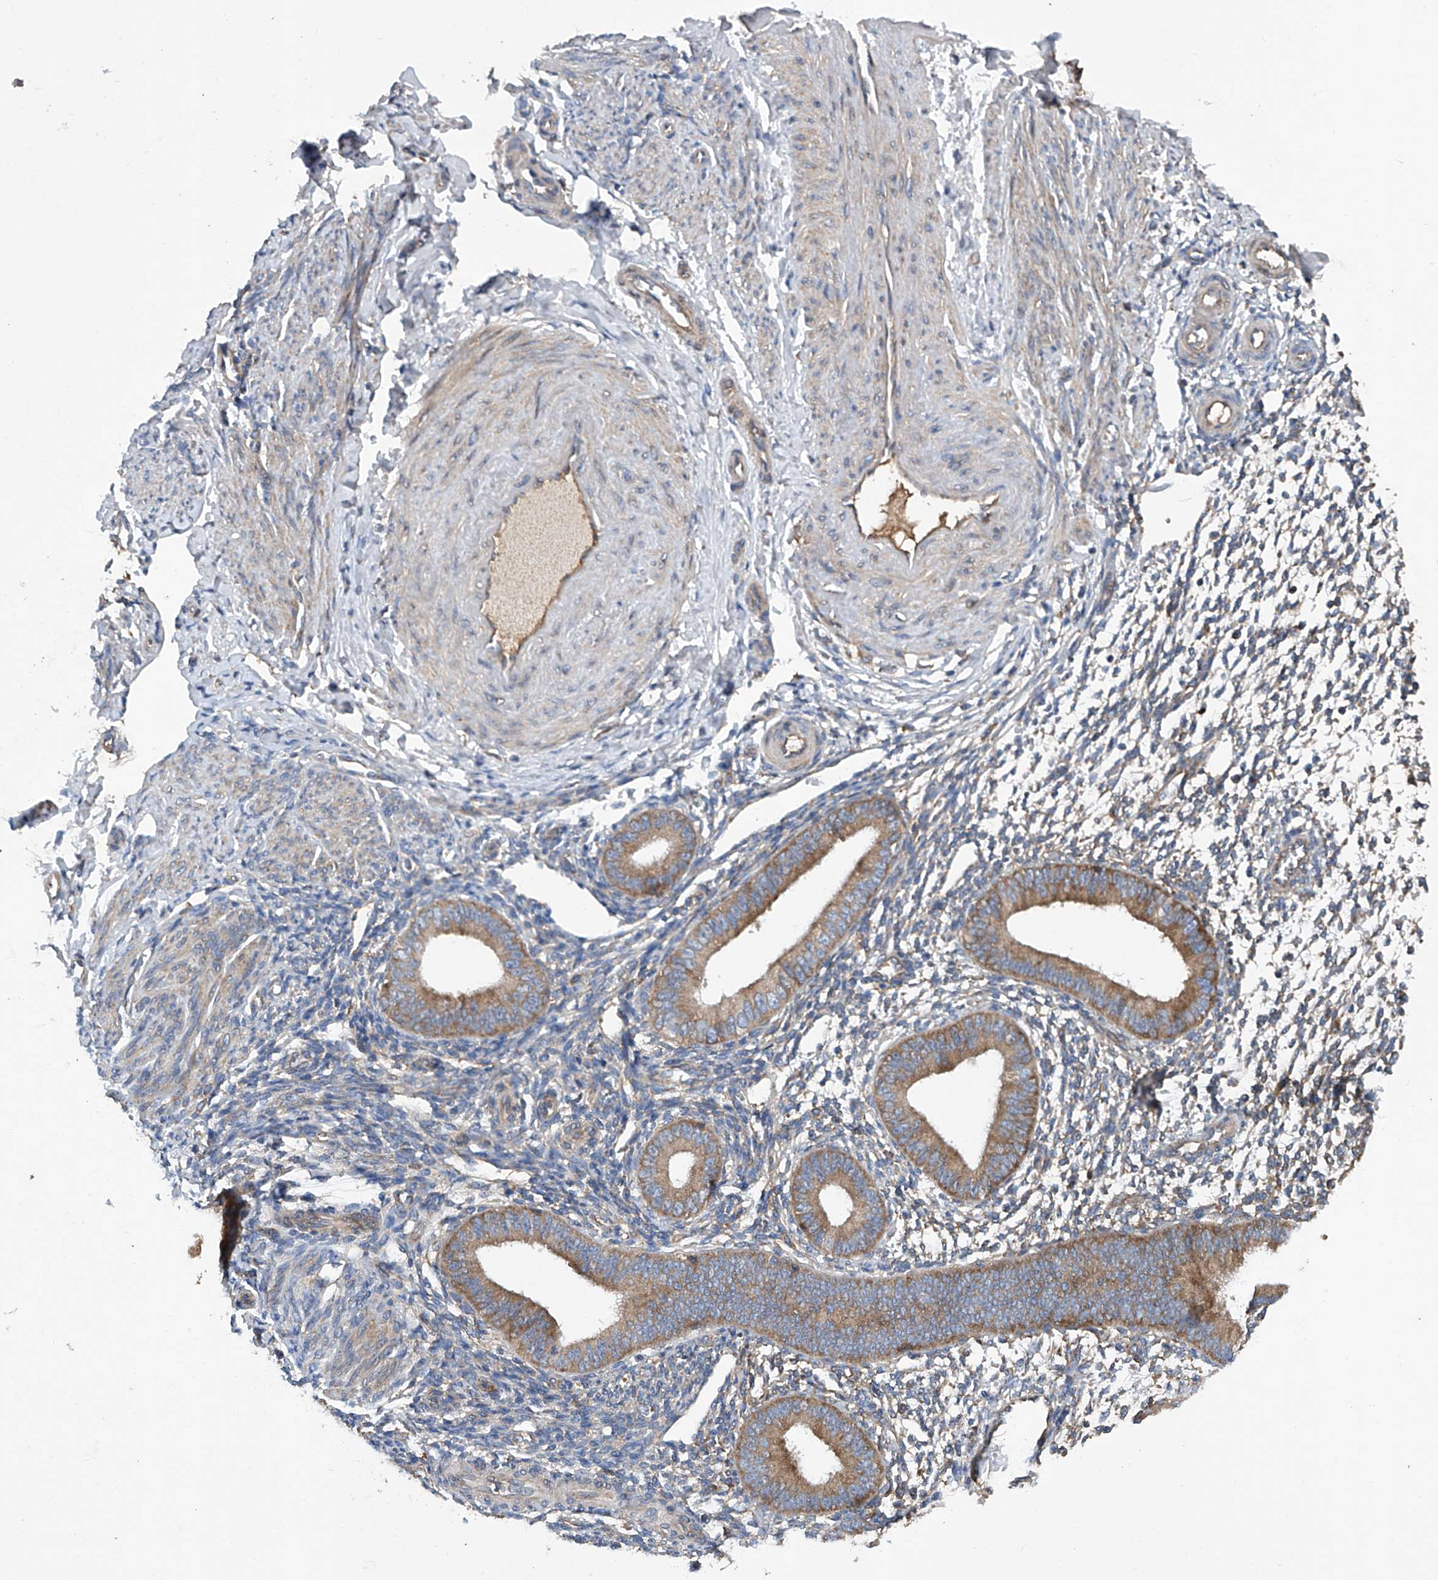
{"staining": {"intensity": "negative", "quantity": "none", "location": "none"}, "tissue": "endometrium", "cell_type": "Cells in endometrial stroma", "image_type": "normal", "snomed": [{"axis": "morphology", "description": "Normal tissue, NOS"}, {"axis": "topography", "description": "Uterus"}, {"axis": "topography", "description": "Endometrium"}], "caption": "Cells in endometrial stroma show no significant positivity in benign endometrium. (DAB immunohistochemistry, high magnification).", "gene": "ASCC3", "patient": {"sex": "female", "age": 48}}